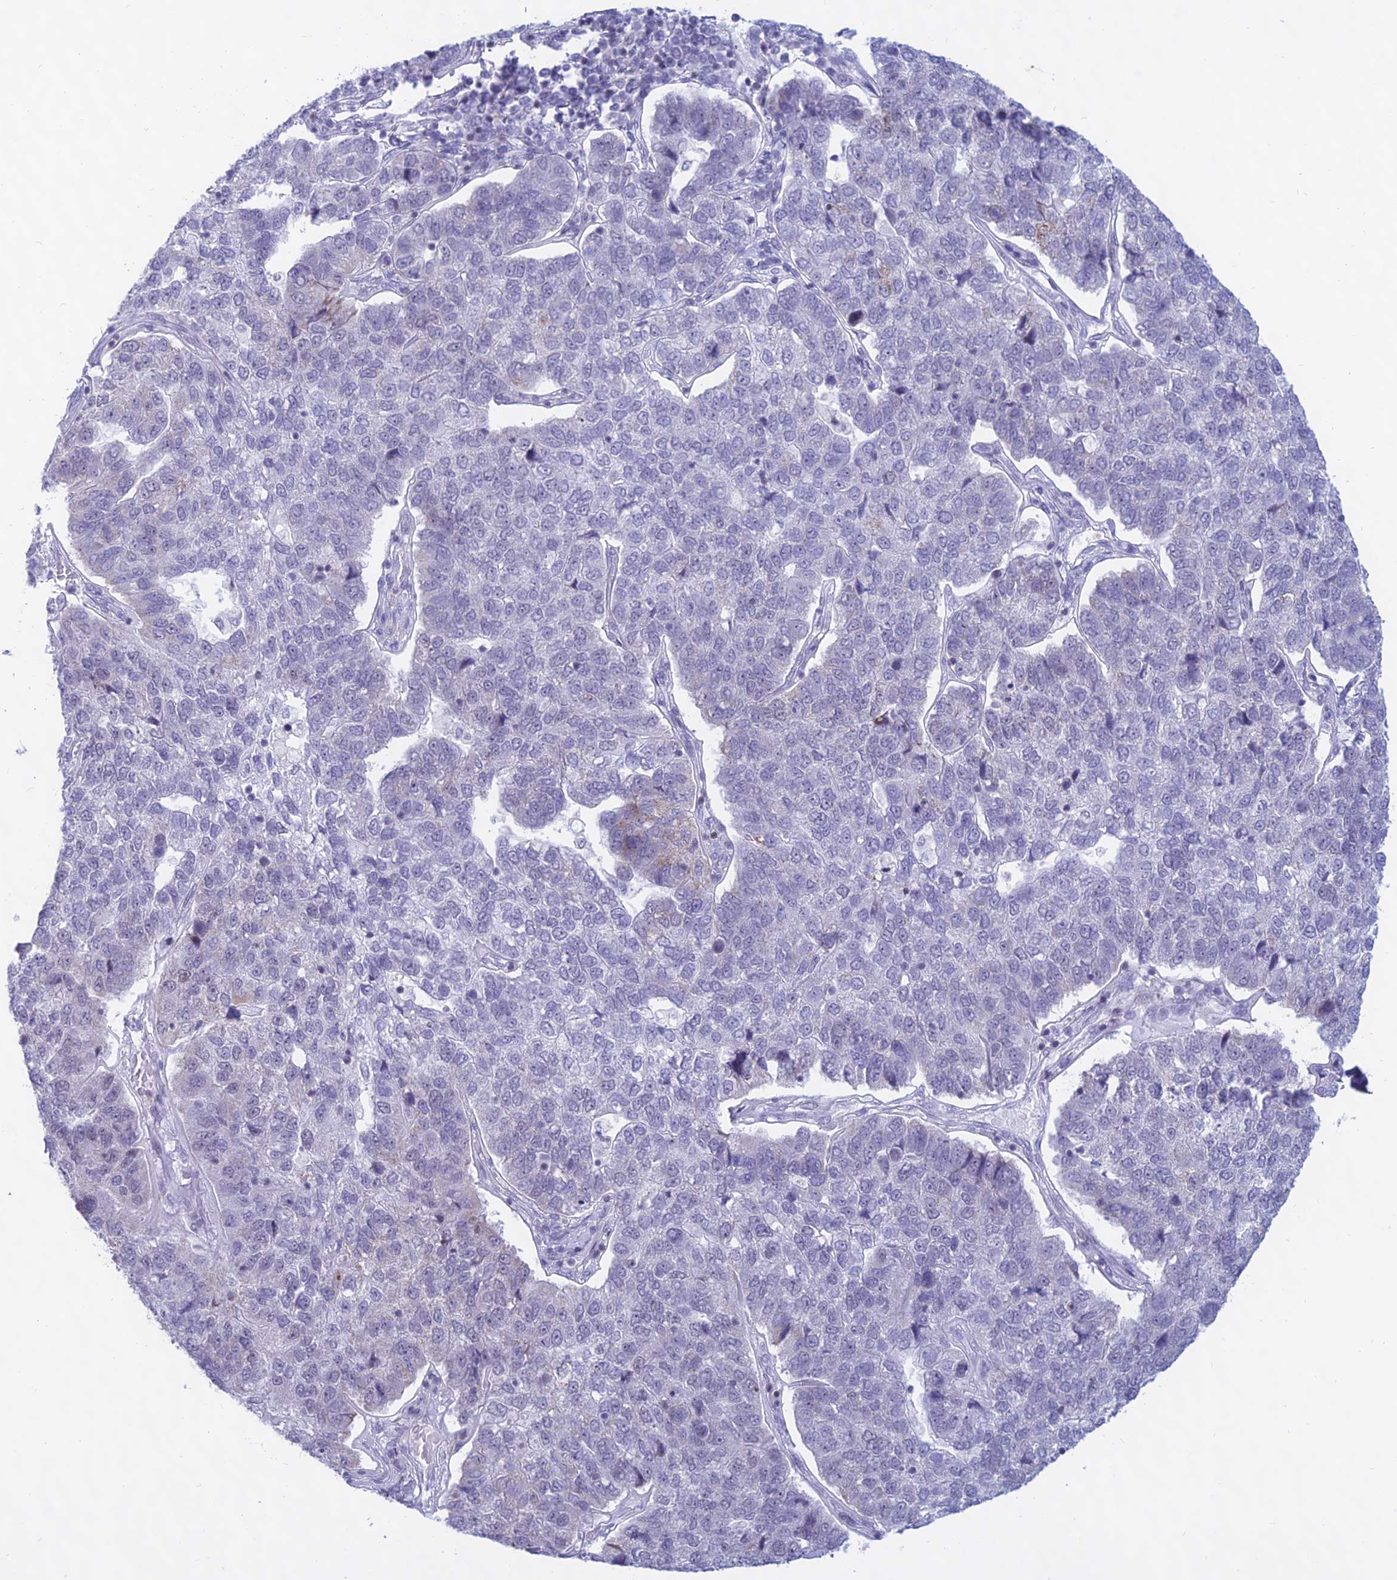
{"staining": {"intensity": "negative", "quantity": "none", "location": "none"}, "tissue": "pancreatic cancer", "cell_type": "Tumor cells", "image_type": "cancer", "snomed": [{"axis": "morphology", "description": "Adenocarcinoma, NOS"}, {"axis": "topography", "description": "Pancreas"}], "caption": "Protein analysis of pancreatic cancer displays no significant staining in tumor cells. Nuclei are stained in blue.", "gene": "KRR1", "patient": {"sex": "female", "age": 61}}